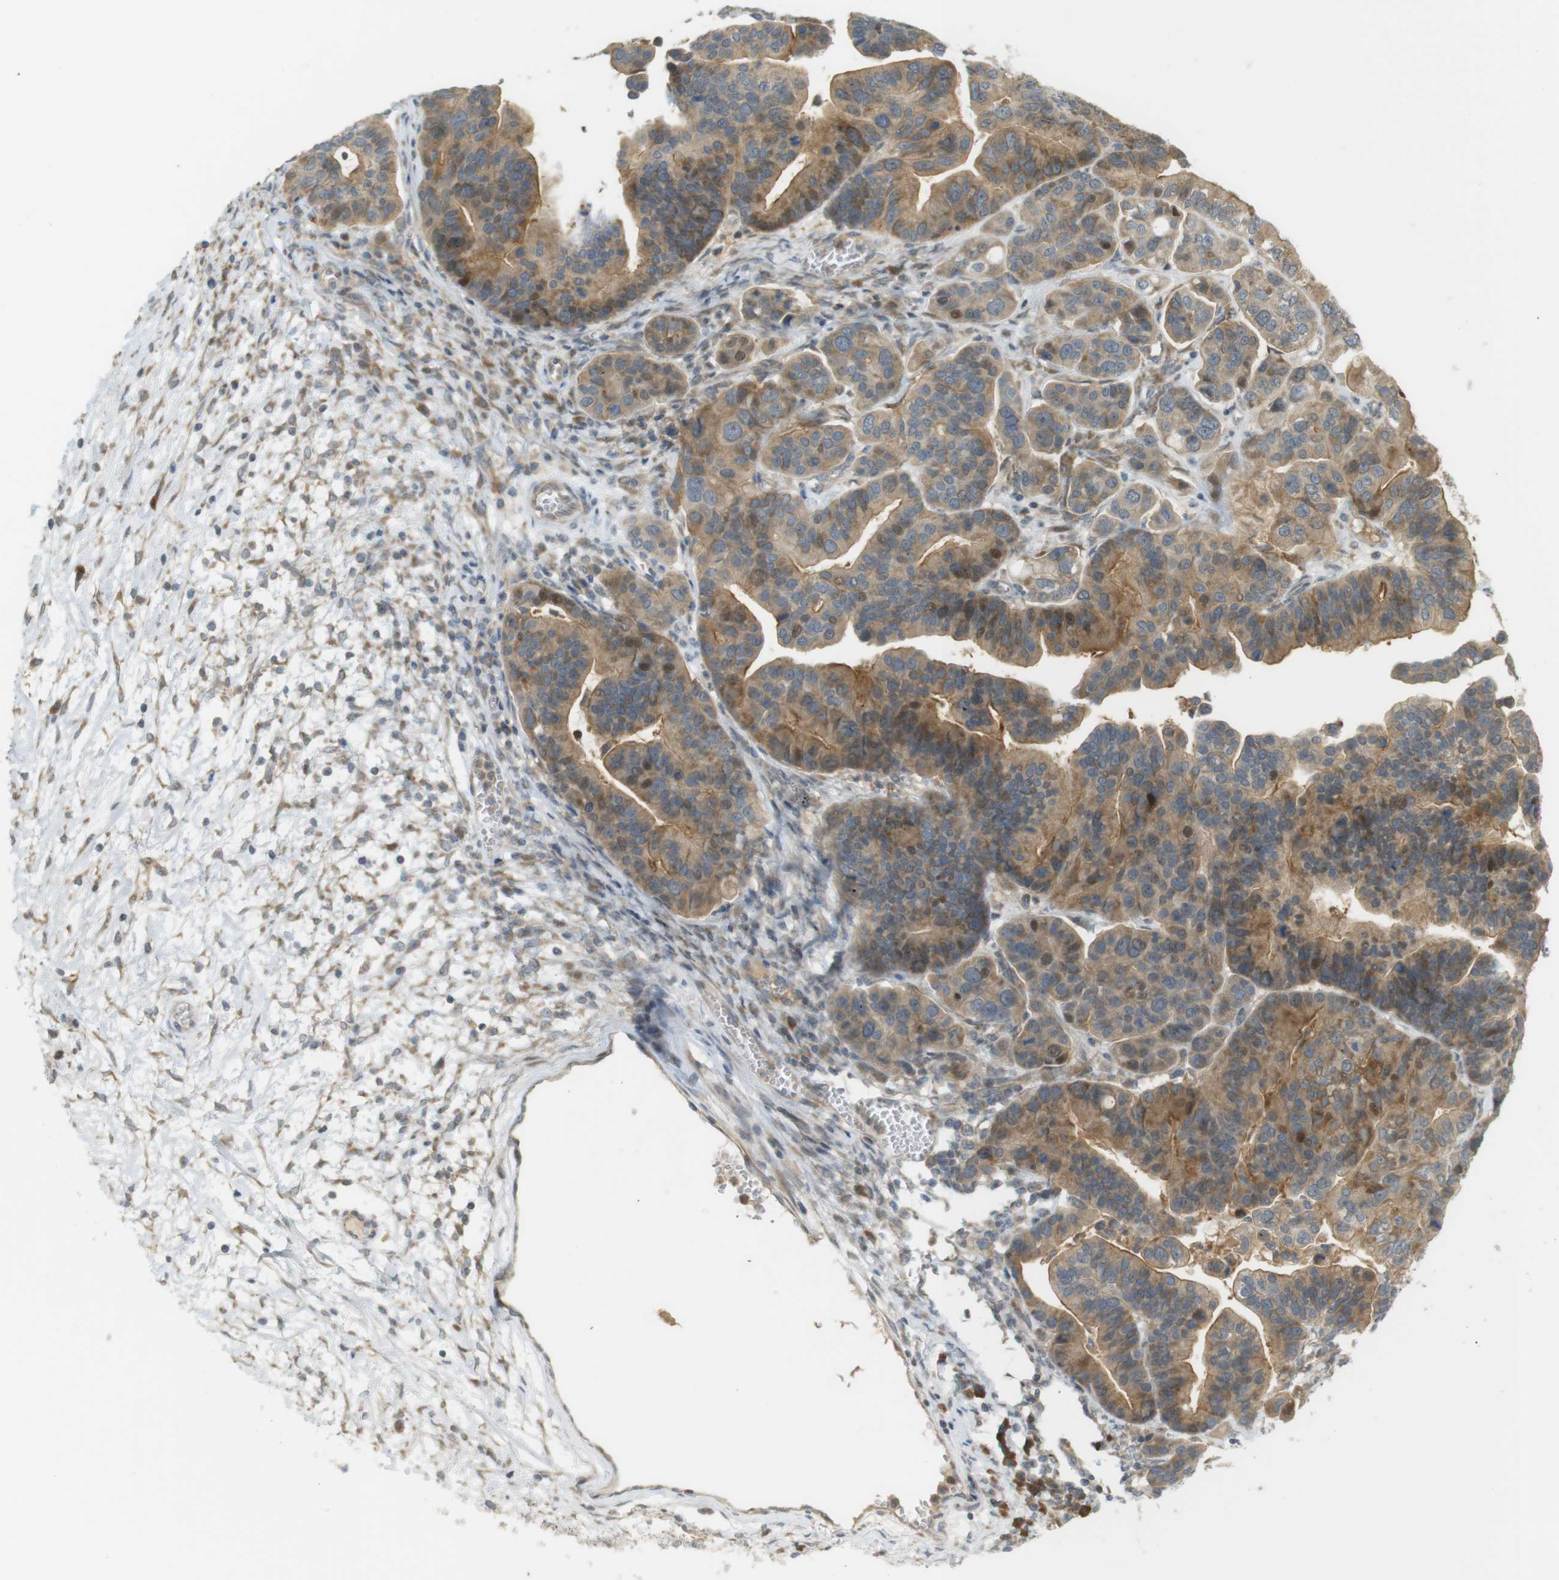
{"staining": {"intensity": "moderate", "quantity": ">75%", "location": "cytoplasmic/membranous"}, "tissue": "ovarian cancer", "cell_type": "Tumor cells", "image_type": "cancer", "snomed": [{"axis": "morphology", "description": "Cystadenocarcinoma, serous, NOS"}, {"axis": "topography", "description": "Ovary"}], "caption": "Ovarian cancer tissue exhibits moderate cytoplasmic/membranous staining in about >75% of tumor cells", "gene": "CLRN3", "patient": {"sex": "female", "age": 56}}